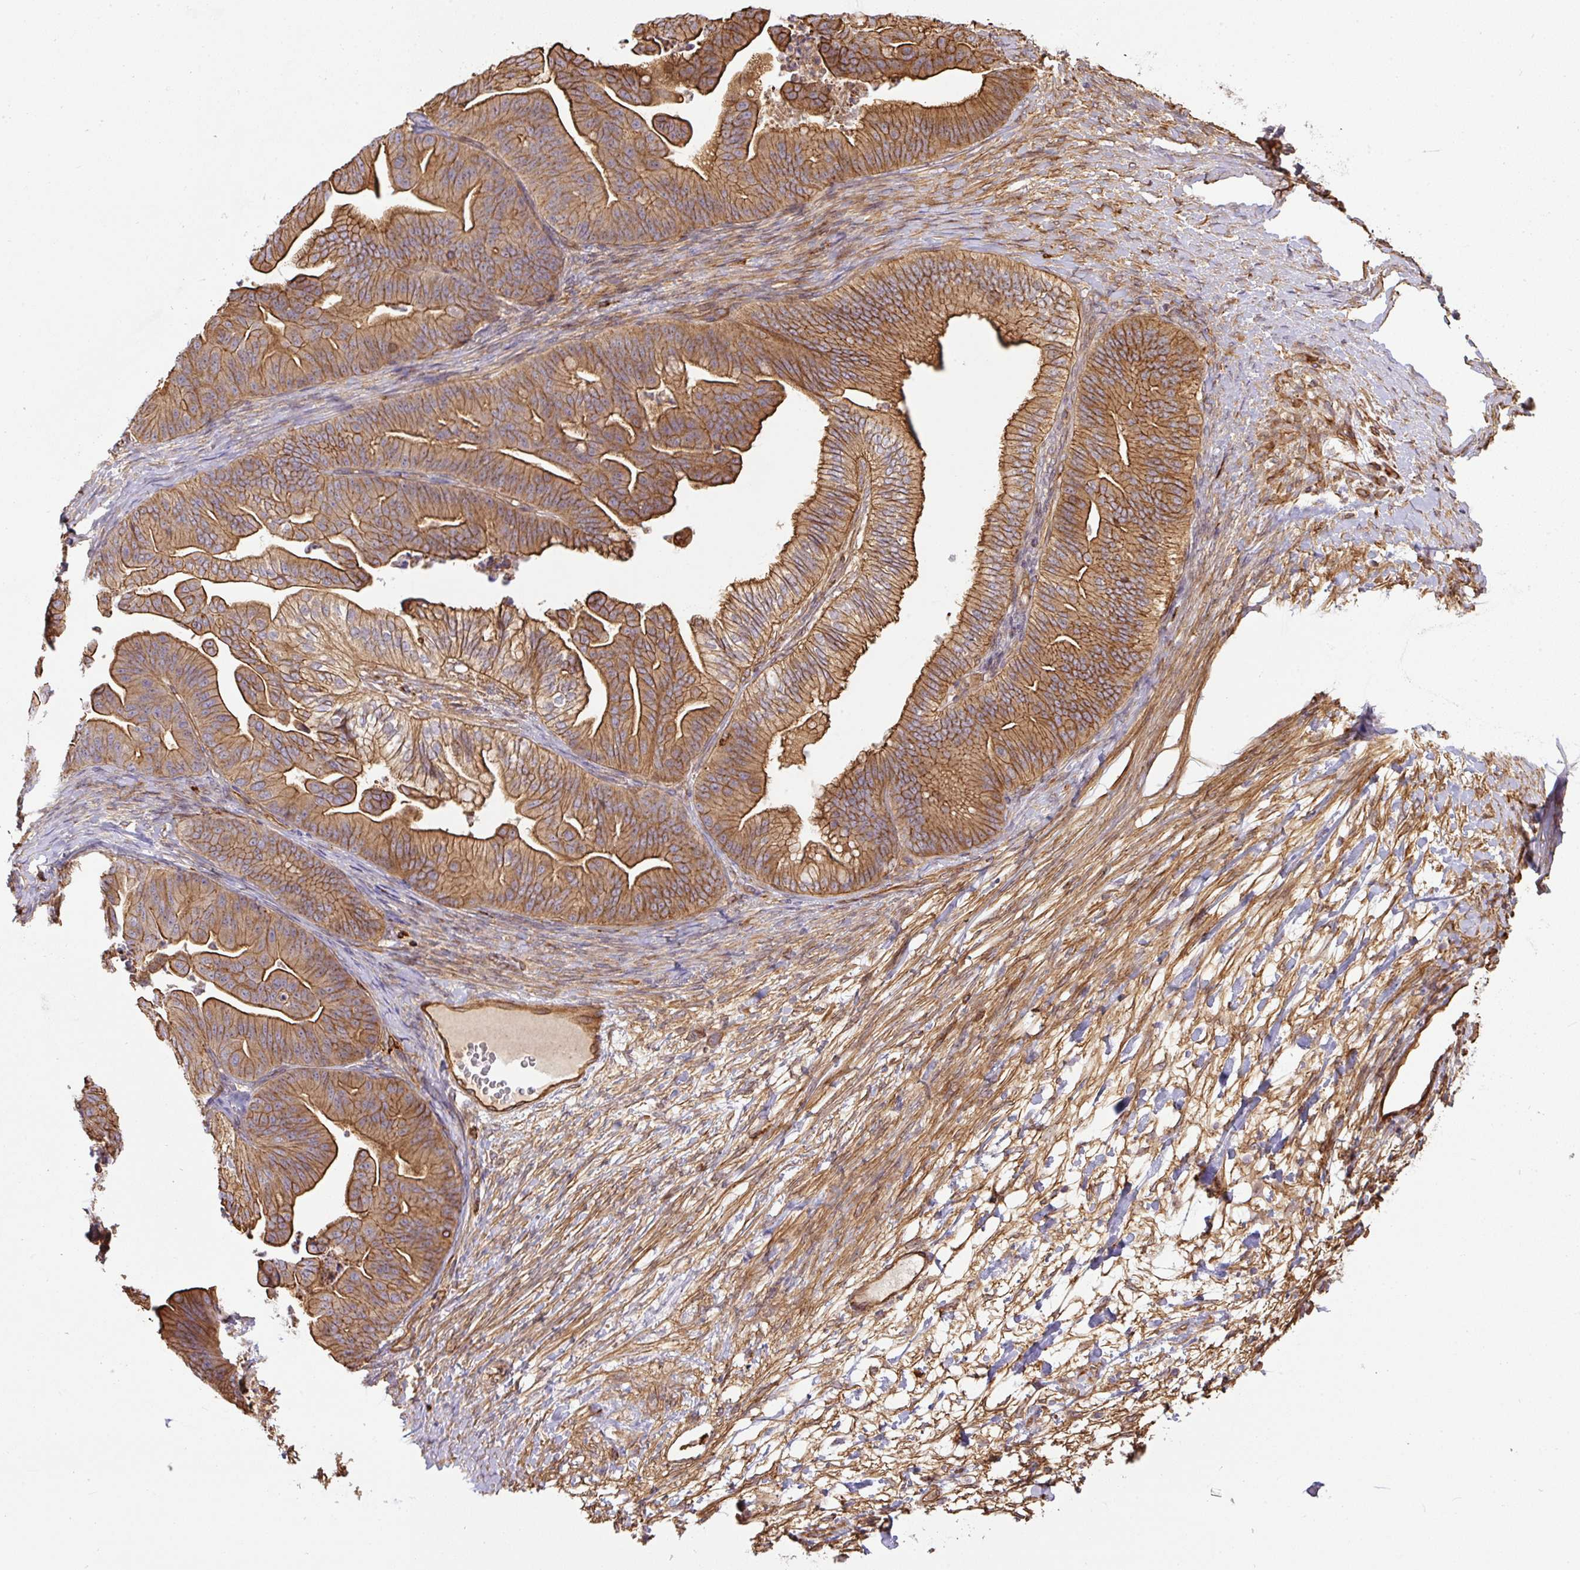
{"staining": {"intensity": "moderate", "quantity": ">75%", "location": "cytoplasmic/membranous"}, "tissue": "ovarian cancer", "cell_type": "Tumor cells", "image_type": "cancer", "snomed": [{"axis": "morphology", "description": "Cystadenocarcinoma, mucinous, NOS"}, {"axis": "topography", "description": "Ovary"}], "caption": "Mucinous cystadenocarcinoma (ovarian) was stained to show a protein in brown. There is medium levels of moderate cytoplasmic/membranous expression in about >75% of tumor cells. The protein is shown in brown color, while the nuclei are stained blue.", "gene": "B3GALT5", "patient": {"sex": "female", "age": 67}}